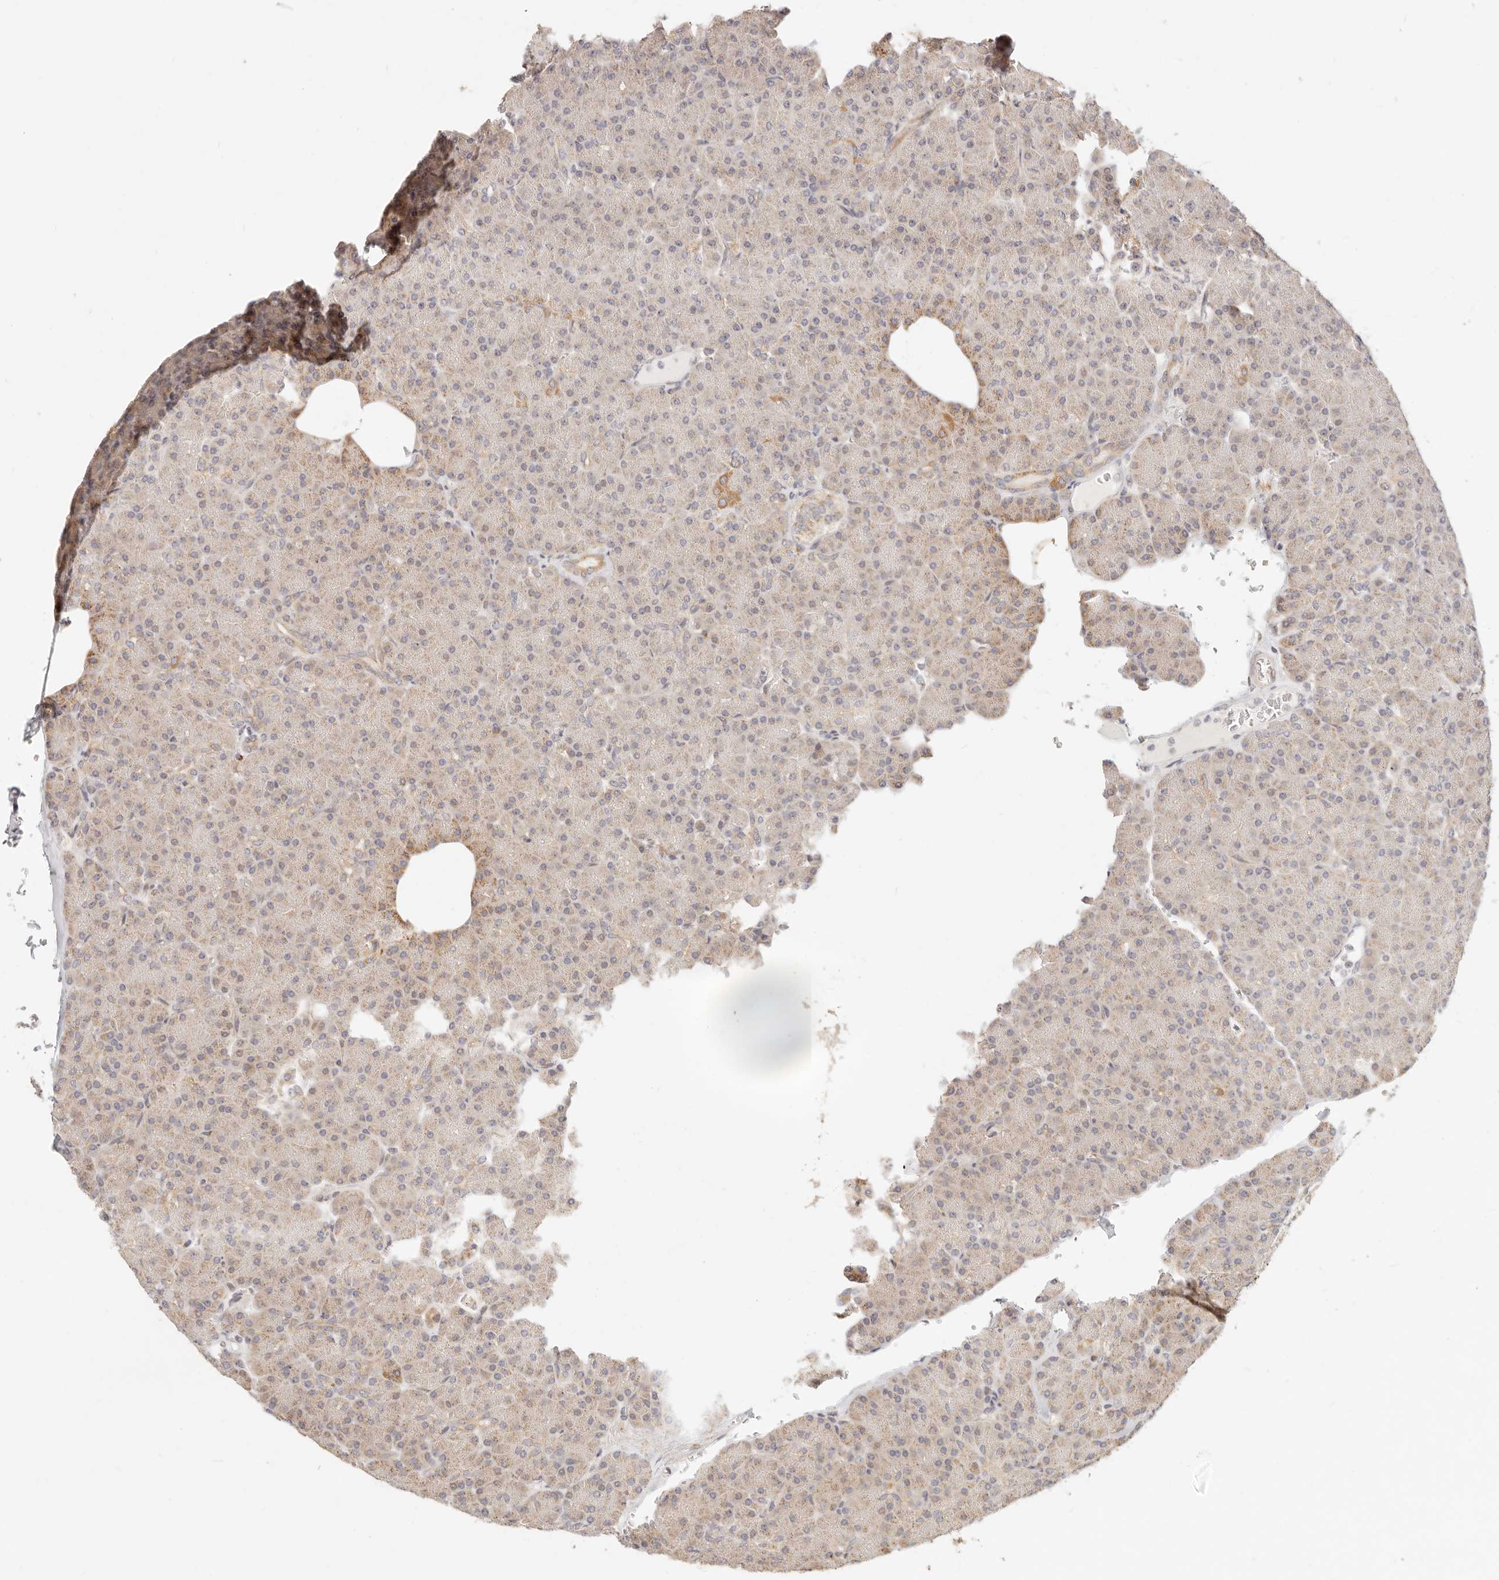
{"staining": {"intensity": "moderate", "quantity": "25%-75%", "location": "cytoplasmic/membranous"}, "tissue": "pancreas", "cell_type": "Exocrine glandular cells", "image_type": "normal", "snomed": [{"axis": "morphology", "description": "Normal tissue, NOS"}, {"axis": "topography", "description": "Pancreas"}], "caption": "IHC of normal pancreas demonstrates medium levels of moderate cytoplasmic/membranous staining in approximately 25%-75% of exocrine glandular cells.", "gene": "FAM20B", "patient": {"sex": "female", "age": 43}}